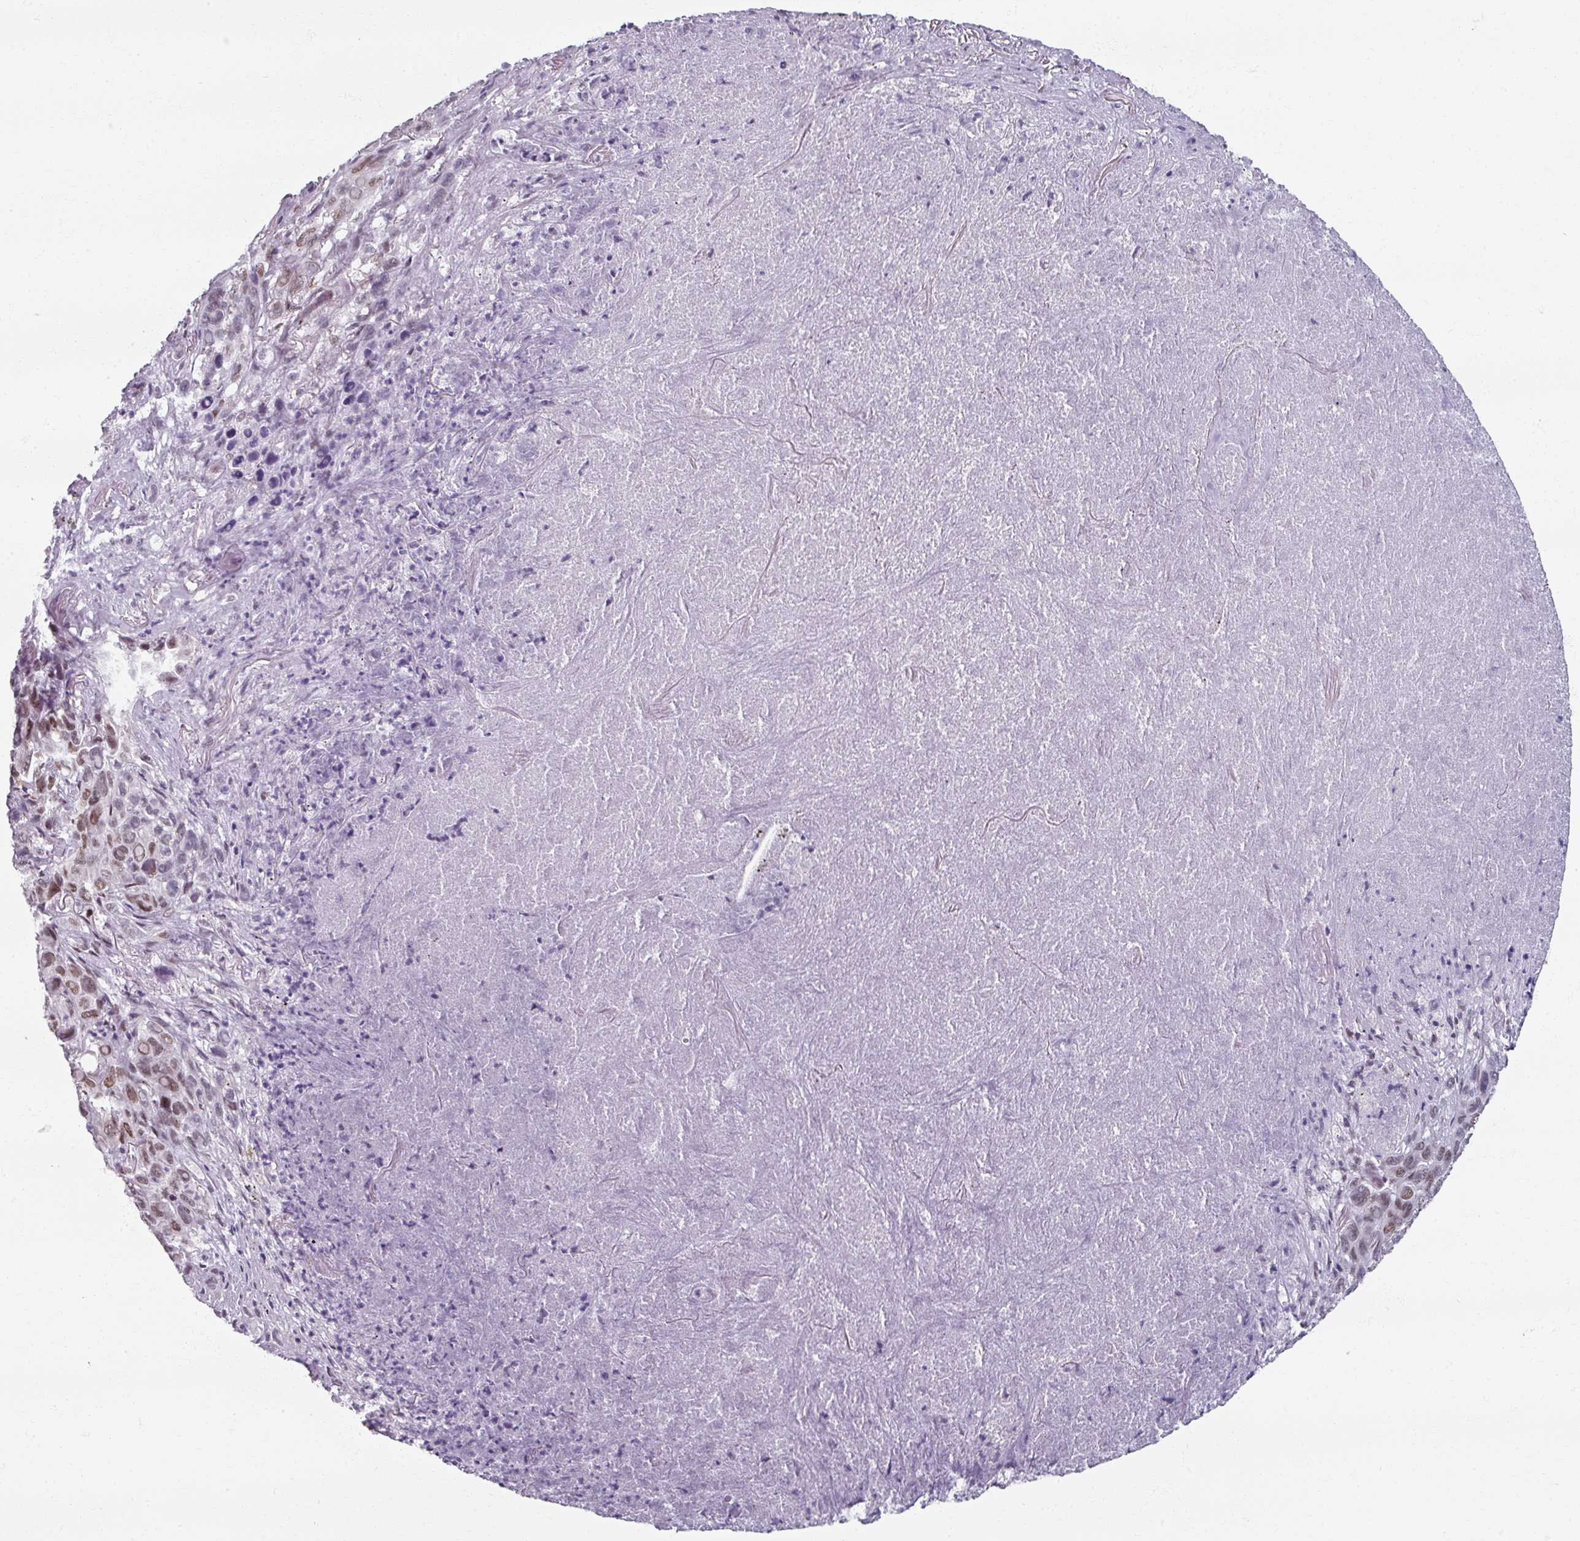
{"staining": {"intensity": "moderate", "quantity": ">75%", "location": "nuclear"}, "tissue": "melanoma", "cell_type": "Tumor cells", "image_type": "cancer", "snomed": [{"axis": "morphology", "description": "Malignant melanoma, Metastatic site"}, {"axis": "topography", "description": "Lung"}], "caption": "A high-resolution micrograph shows immunohistochemistry staining of malignant melanoma (metastatic site), which displays moderate nuclear staining in approximately >75% of tumor cells.", "gene": "RIPOR3", "patient": {"sex": "male", "age": 48}}